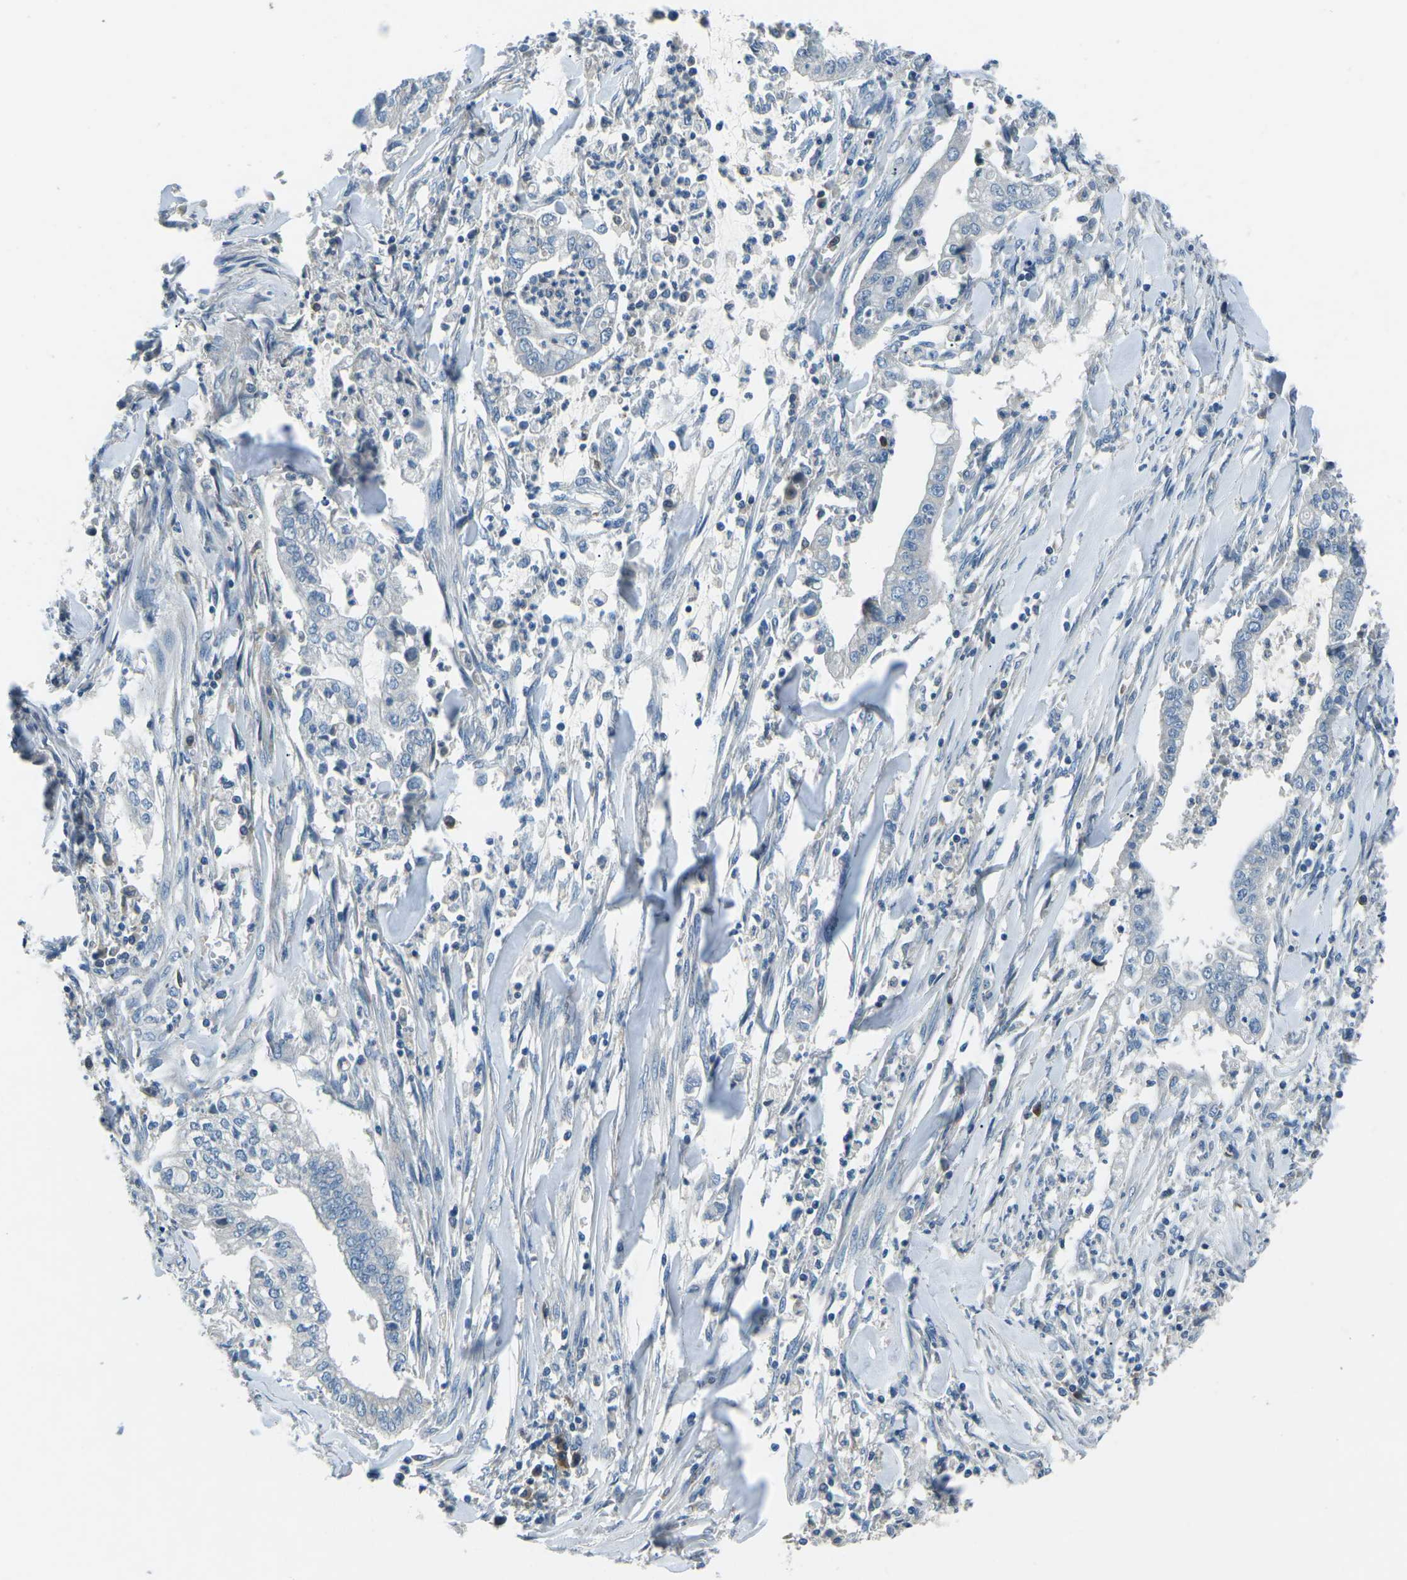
{"staining": {"intensity": "negative", "quantity": "none", "location": "none"}, "tissue": "cervical cancer", "cell_type": "Tumor cells", "image_type": "cancer", "snomed": [{"axis": "morphology", "description": "Adenocarcinoma, NOS"}, {"axis": "topography", "description": "Cervix"}], "caption": "This is an immunohistochemistry (IHC) image of human cervical cancer (adenocarcinoma). There is no expression in tumor cells.", "gene": "CD1D", "patient": {"sex": "female", "age": 44}}